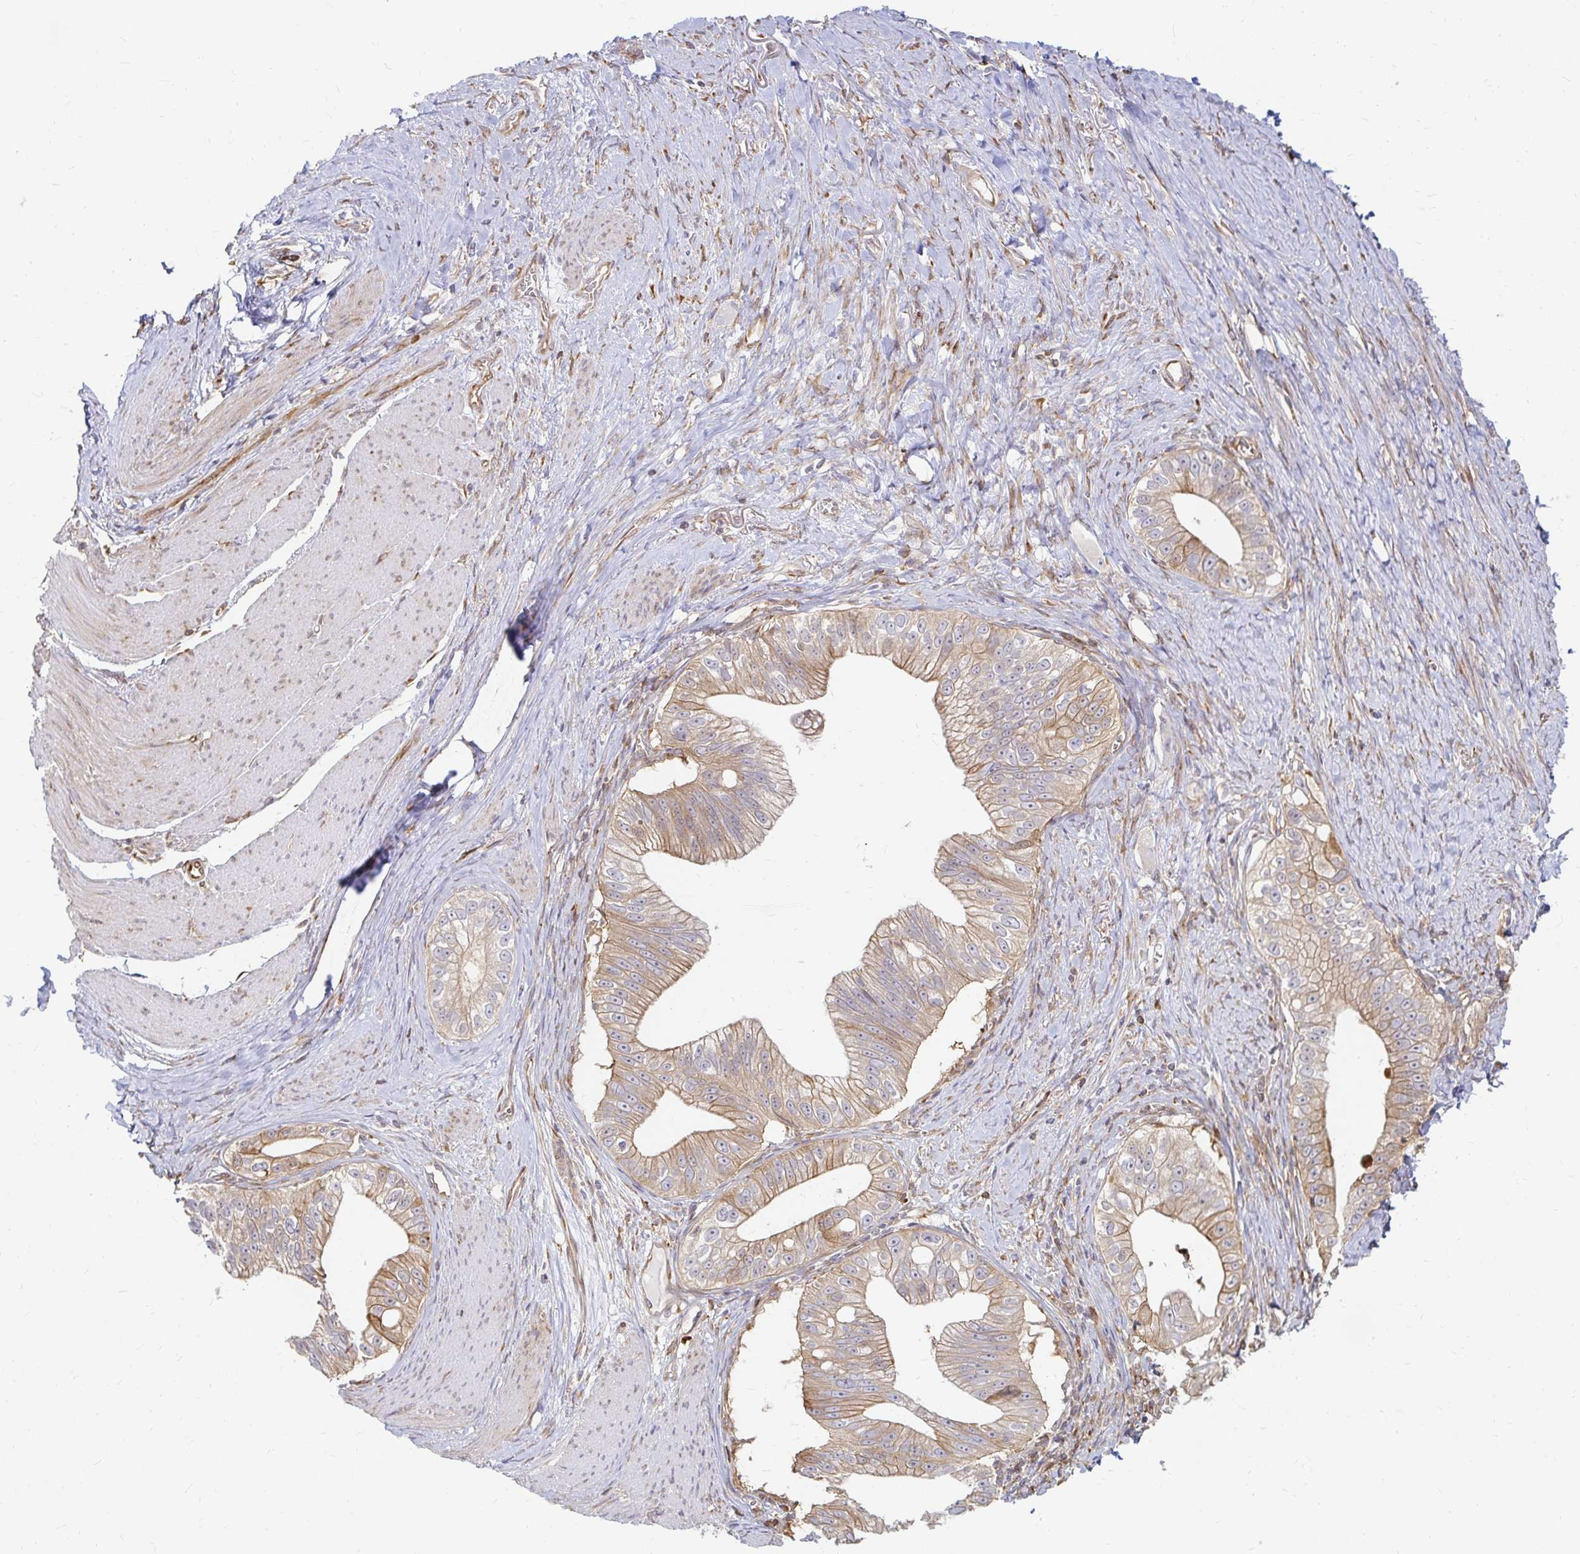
{"staining": {"intensity": "weak", "quantity": "25%-75%", "location": "cytoplasmic/membranous"}, "tissue": "pancreatic cancer", "cell_type": "Tumor cells", "image_type": "cancer", "snomed": [{"axis": "morphology", "description": "Adenocarcinoma, NOS"}, {"axis": "topography", "description": "Pancreas"}], "caption": "Protein staining by immunohistochemistry (IHC) displays weak cytoplasmic/membranous expression in about 25%-75% of tumor cells in pancreatic cancer (adenocarcinoma). (DAB (3,3'-diaminobenzidine) IHC, brown staining for protein, blue staining for nuclei).", "gene": "CAST", "patient": {"sex": "male", "age": 70}}